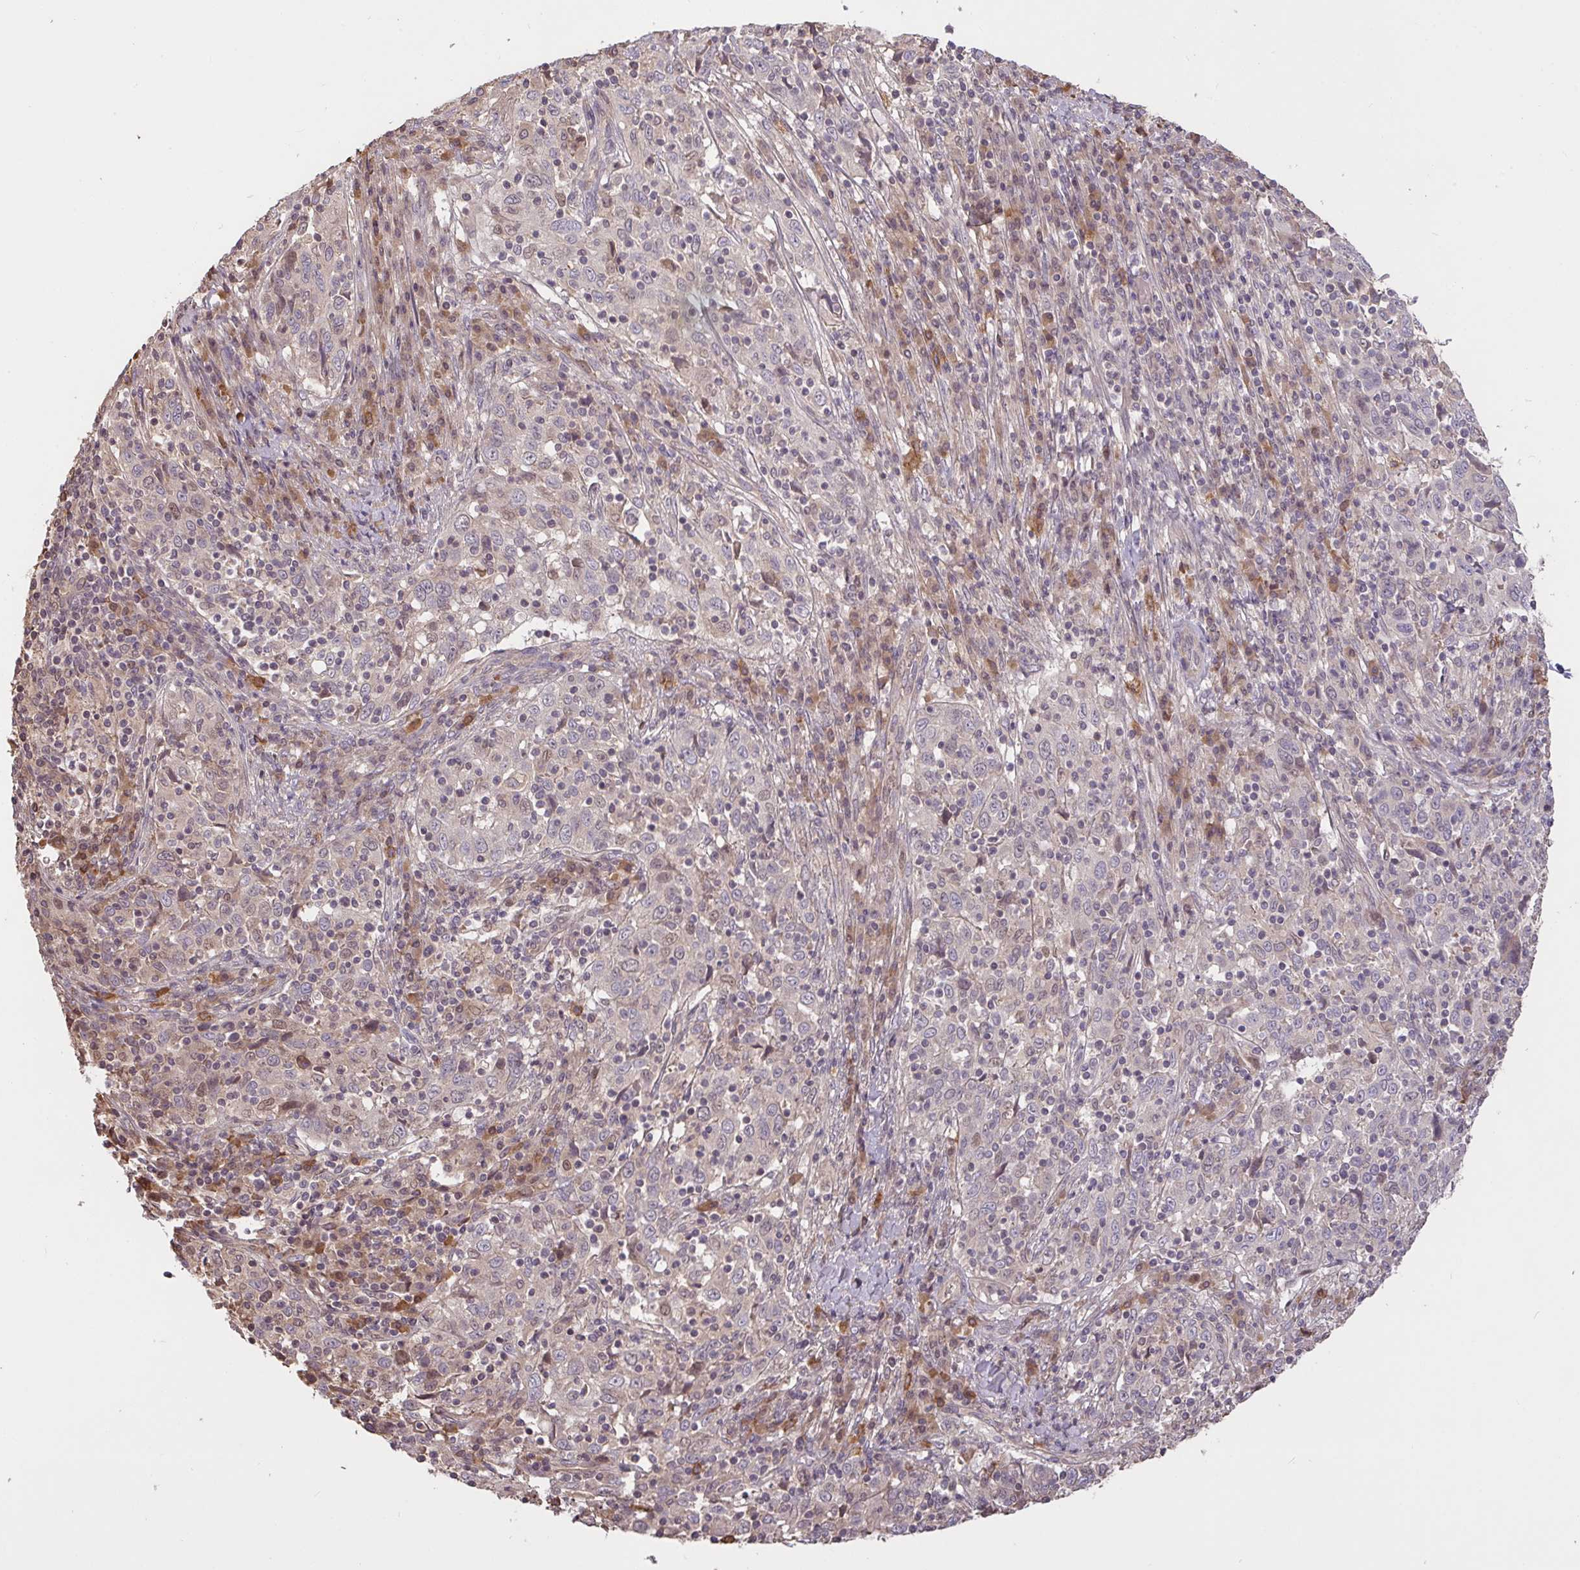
{"staining": {"intensity": "negative", "quantity": "none", "location": "none"}, "tissue": "cervical cancer", "cell_type": "Tumor cells", "image_type": "cancer", "snomed": [{"axis": "morphology", "description": "Squamous cell carcinoma, NOS"}, {"axis": "topography", "description": "Cervix"}], "caption": "Micrograph shows no protein expression in tumor cells of cervical cancer (squamous cell carcinoma) tissue.", "gene": "FCER1A", "patient": {"sex": "female", "age": 46}}